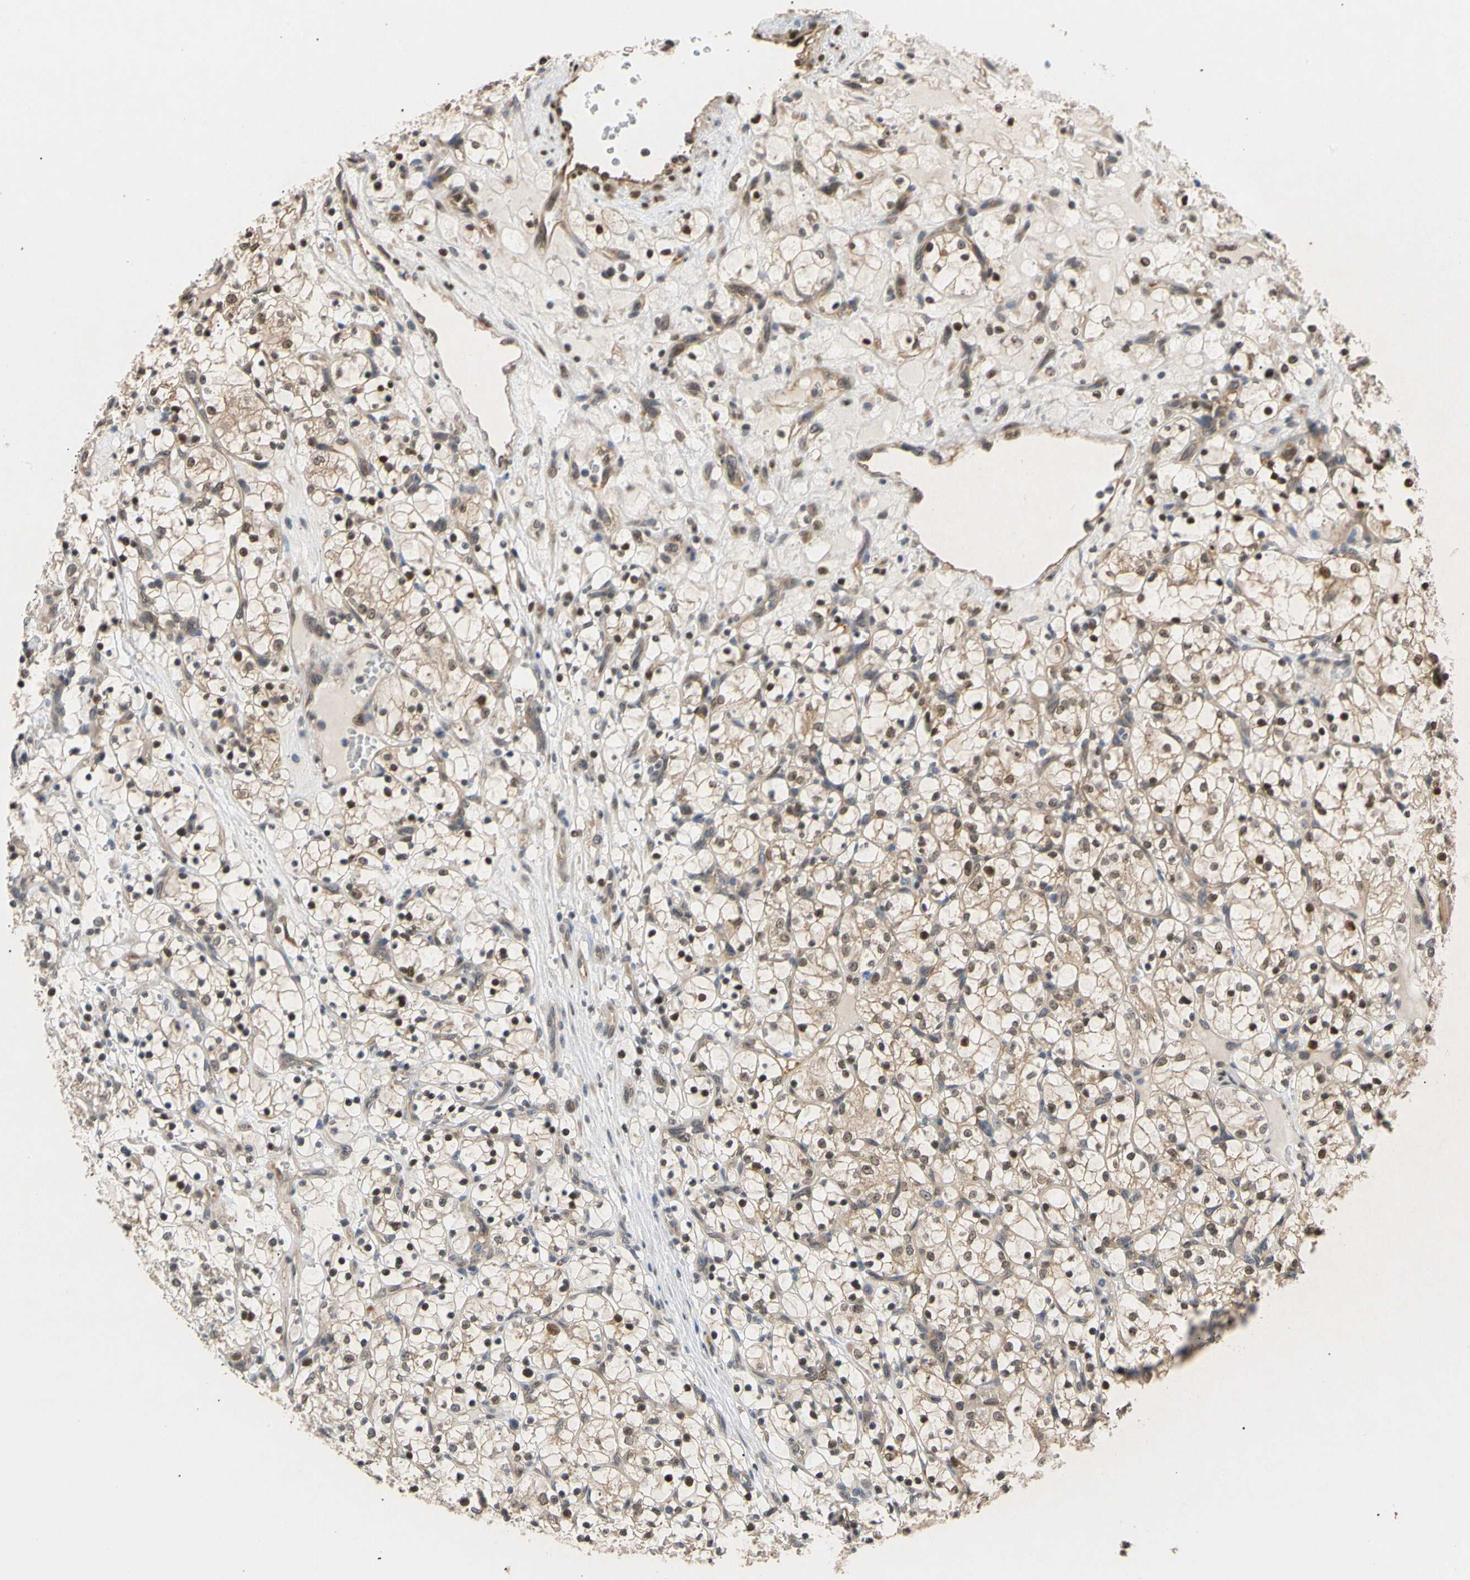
{"staining": {"intensity": "weak", "quantity": "25%-75%", "location": "cytoplasmic/membranous,nuclear"}, "tissue": "renal cancer", "cell_type": "Tumor cells", "image_type": "cancer", "snomed": [{"axis": "morphology", "description": "Adenocarcinoma, NOS"}, {"axis": "topography", "description": "Kidney"}], "caption": "Protein expression analysis of human renal cancer (adenocarcinoma) reveals weak cytoplasmic/membranous and nuclear staining in about 25%-75% of tumor cells. The staining is performed using DAB brown chromogen to label protein expression. The nuclei are counter-stained blue using hematoxylin.", "gene": "EIF1AX", "patient": {"sex": "female", "age": 69}}